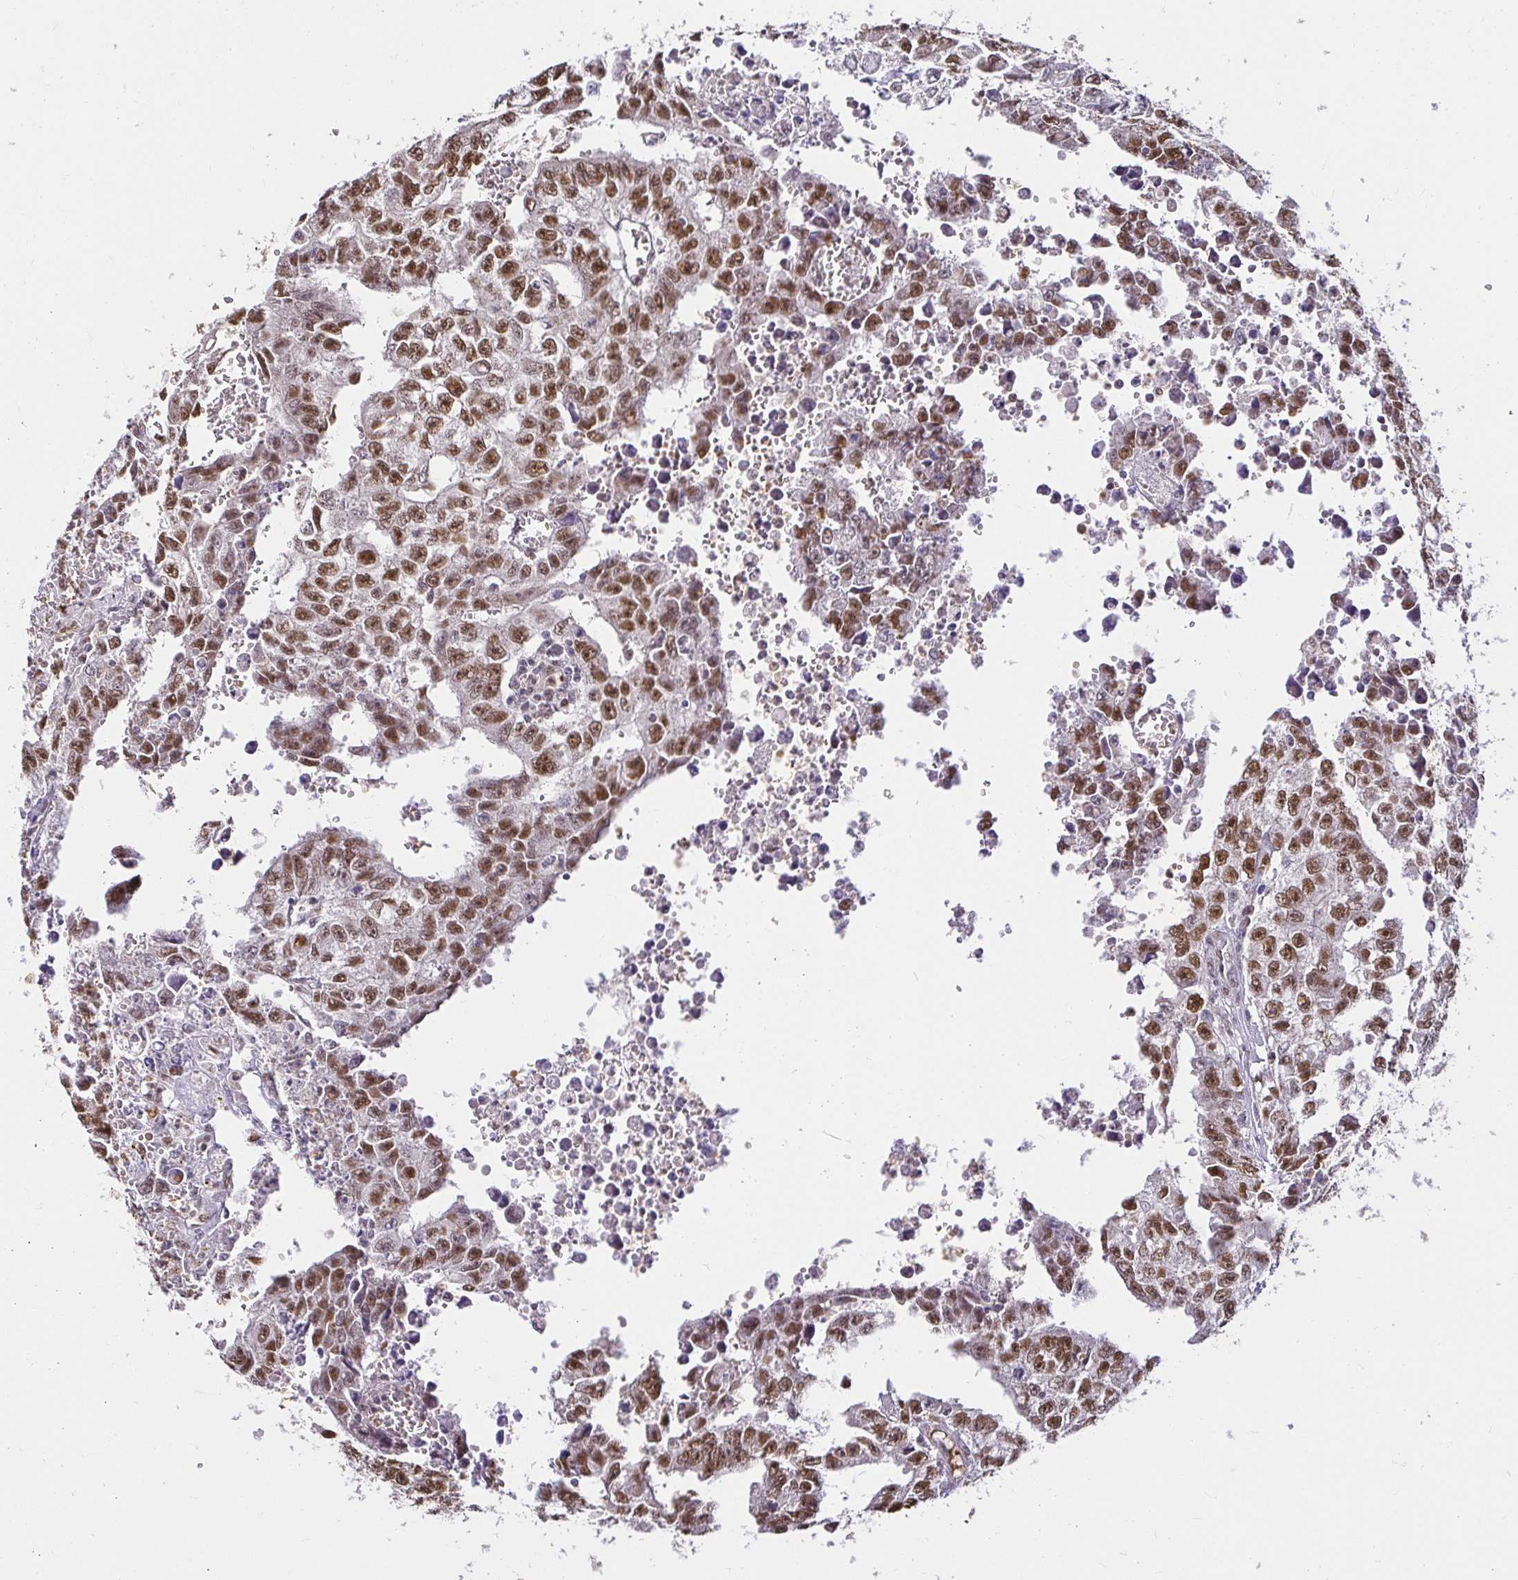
{"staining": {"intensity": "moderate", "quantity": ">75%", "location": "nuclear"}, "tissue": "testis cancer", "cell_type": "Tumor cells", "image_type": "cancer", "snomed": [{"axis": "morphology", "description": "Carcinoma, Embryonal, NOS"}, {"axis": "morphology", "description": "Teratoma, malignant, NOS"}, {"axis": "topography", "description": "Testis"}], "caption": "Testis cancer (malignant teratoma) stained for a protein exhibits moderate nuclear positivity in tumor cells.", "gene": "RIMS4", "patient": {"sex": "male", "age": 24}}